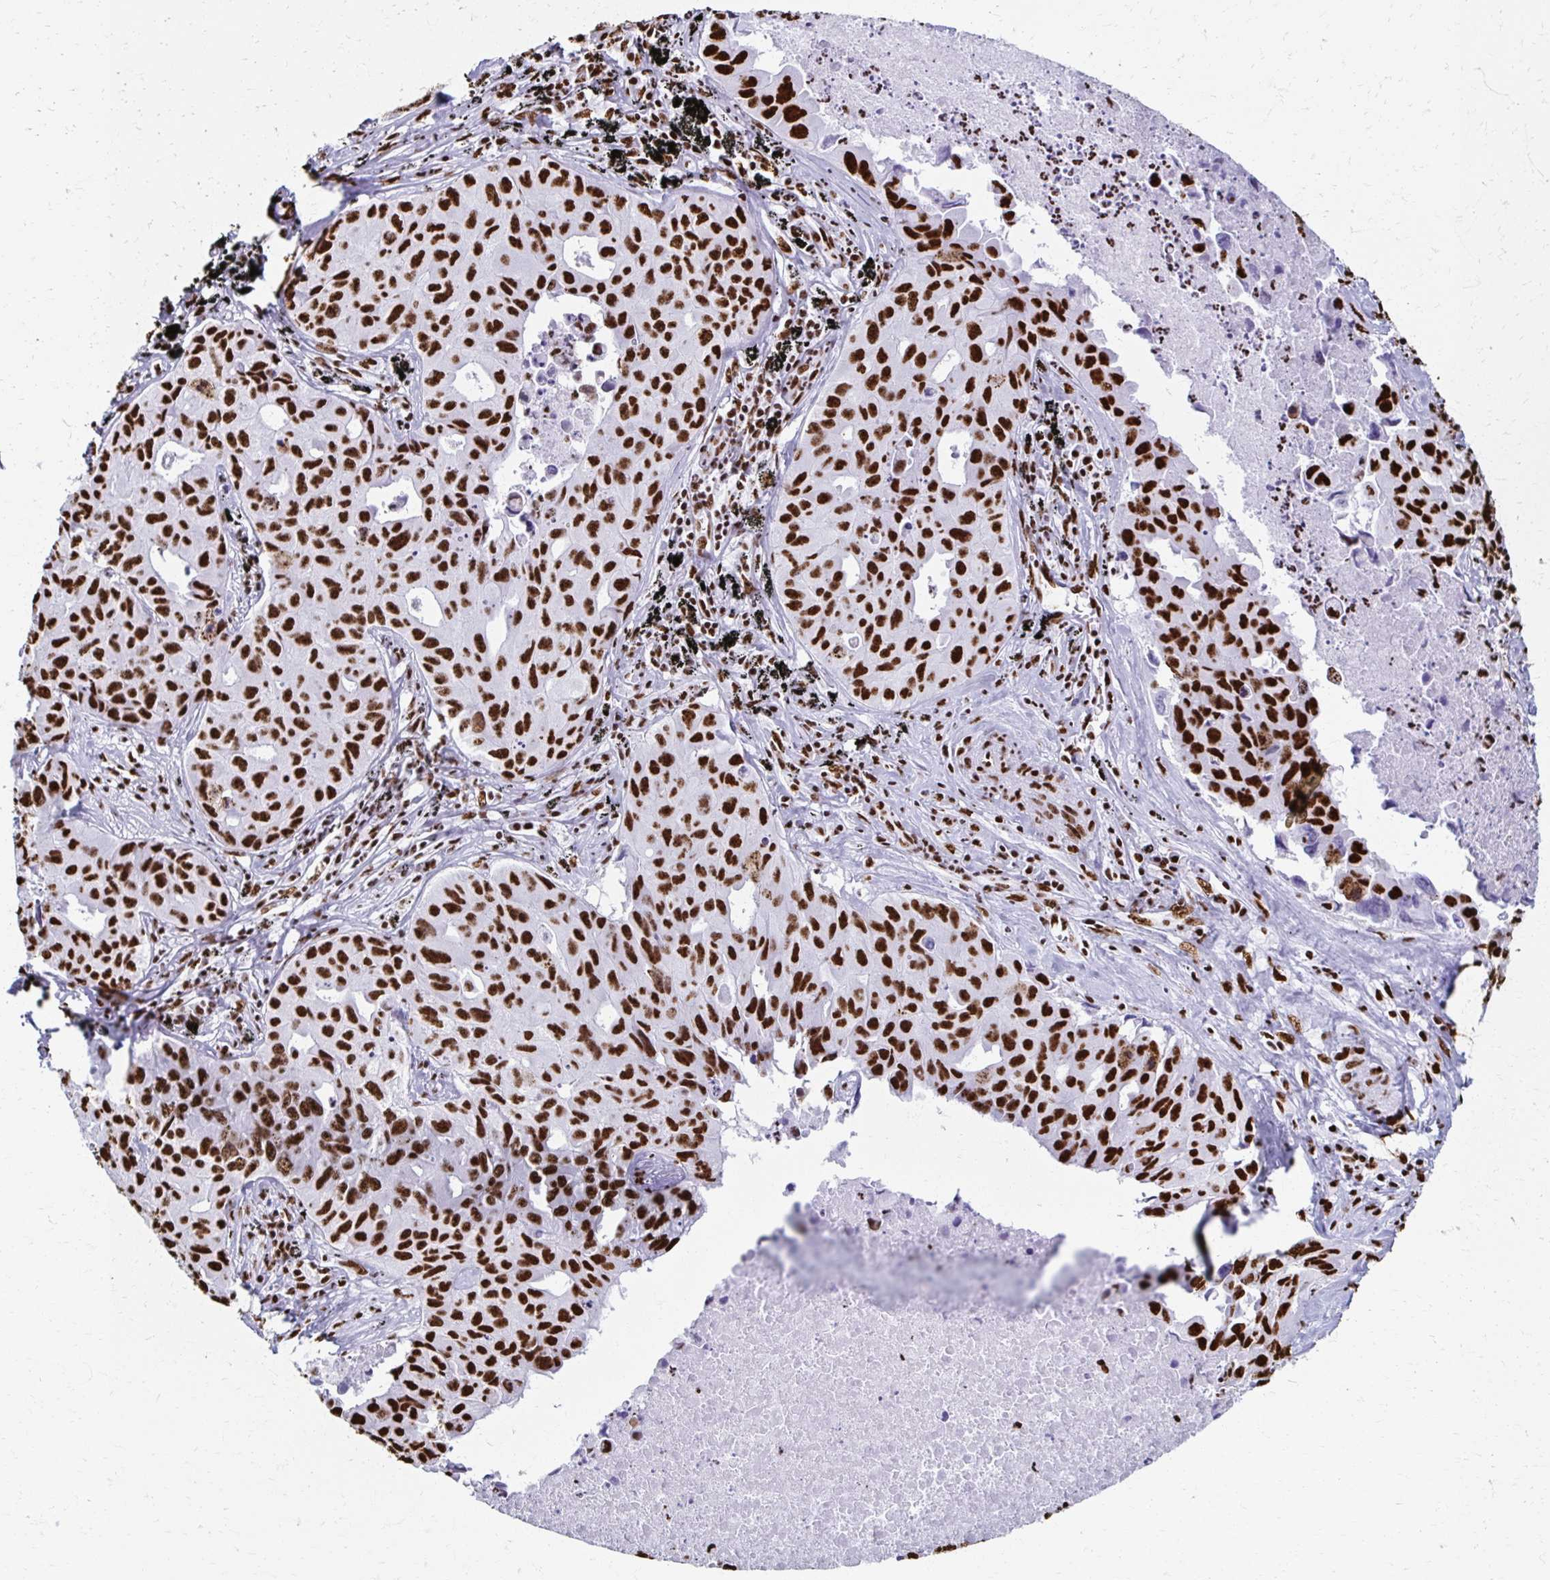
{"staining": {"intensity": "strong", "quantity": ">75%", "location": "nuclear"}, "tissue": "lung cancer", "cell_type": "Tumor cells", "image_type": "cancer", "snomed": [{"axis": "morphology", "description": "Adenocarcinoma, NOS"}, {"axis": "topography", "description": "Lymph node"}, {"axis": "topography", "description": "Lung"}], "caption": "IHC photomicrograph of lung cancer (adenocarcinoma) stained for a protein (brown), which shows high levels of strong nuclear positivity in approximately >75% of tumor cells.", "gene": "NONO", "patient": {"sex": "male", "age": 64}}